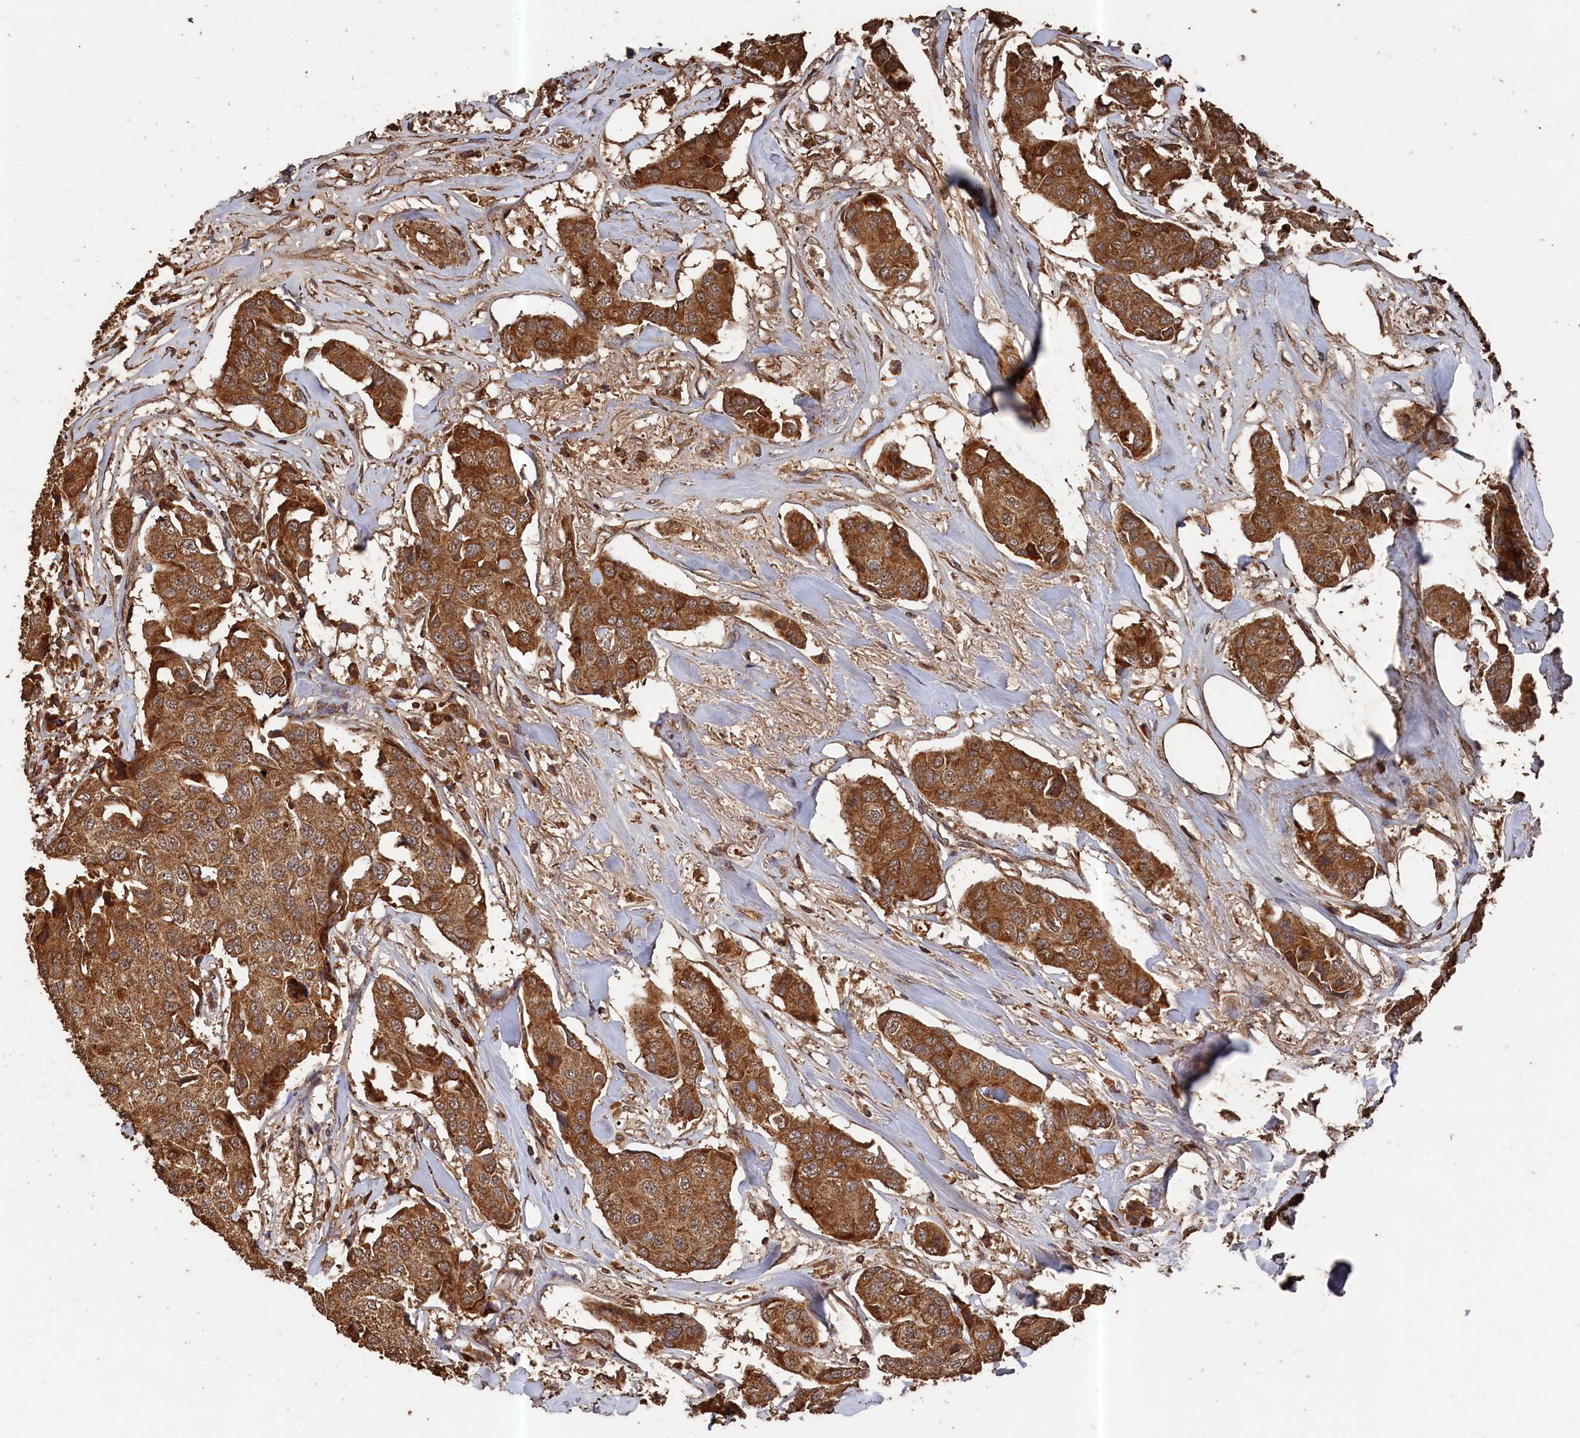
{"staining": {"intensity": "moderate", "quantity": ">75%", "location": "cytoplasmic/membranous"}, "tissue": "breast cancer", "cell_type": "Tumor cells", "image_type": "cancer", "snomed": [{"axis": "morphology", "description": "Duct carcinoma"}, {"axis": "topography", "description": "Breast"}], "caption": "High-power microscopy captured an immunohistochemistry photomicrograph of breast cancer, revealing moderate cytoplasmic/membranous positivity in approximately >75% of tumor cells.", "gene": "SNX33", "patient": {"sex": "female", "age": 80}}